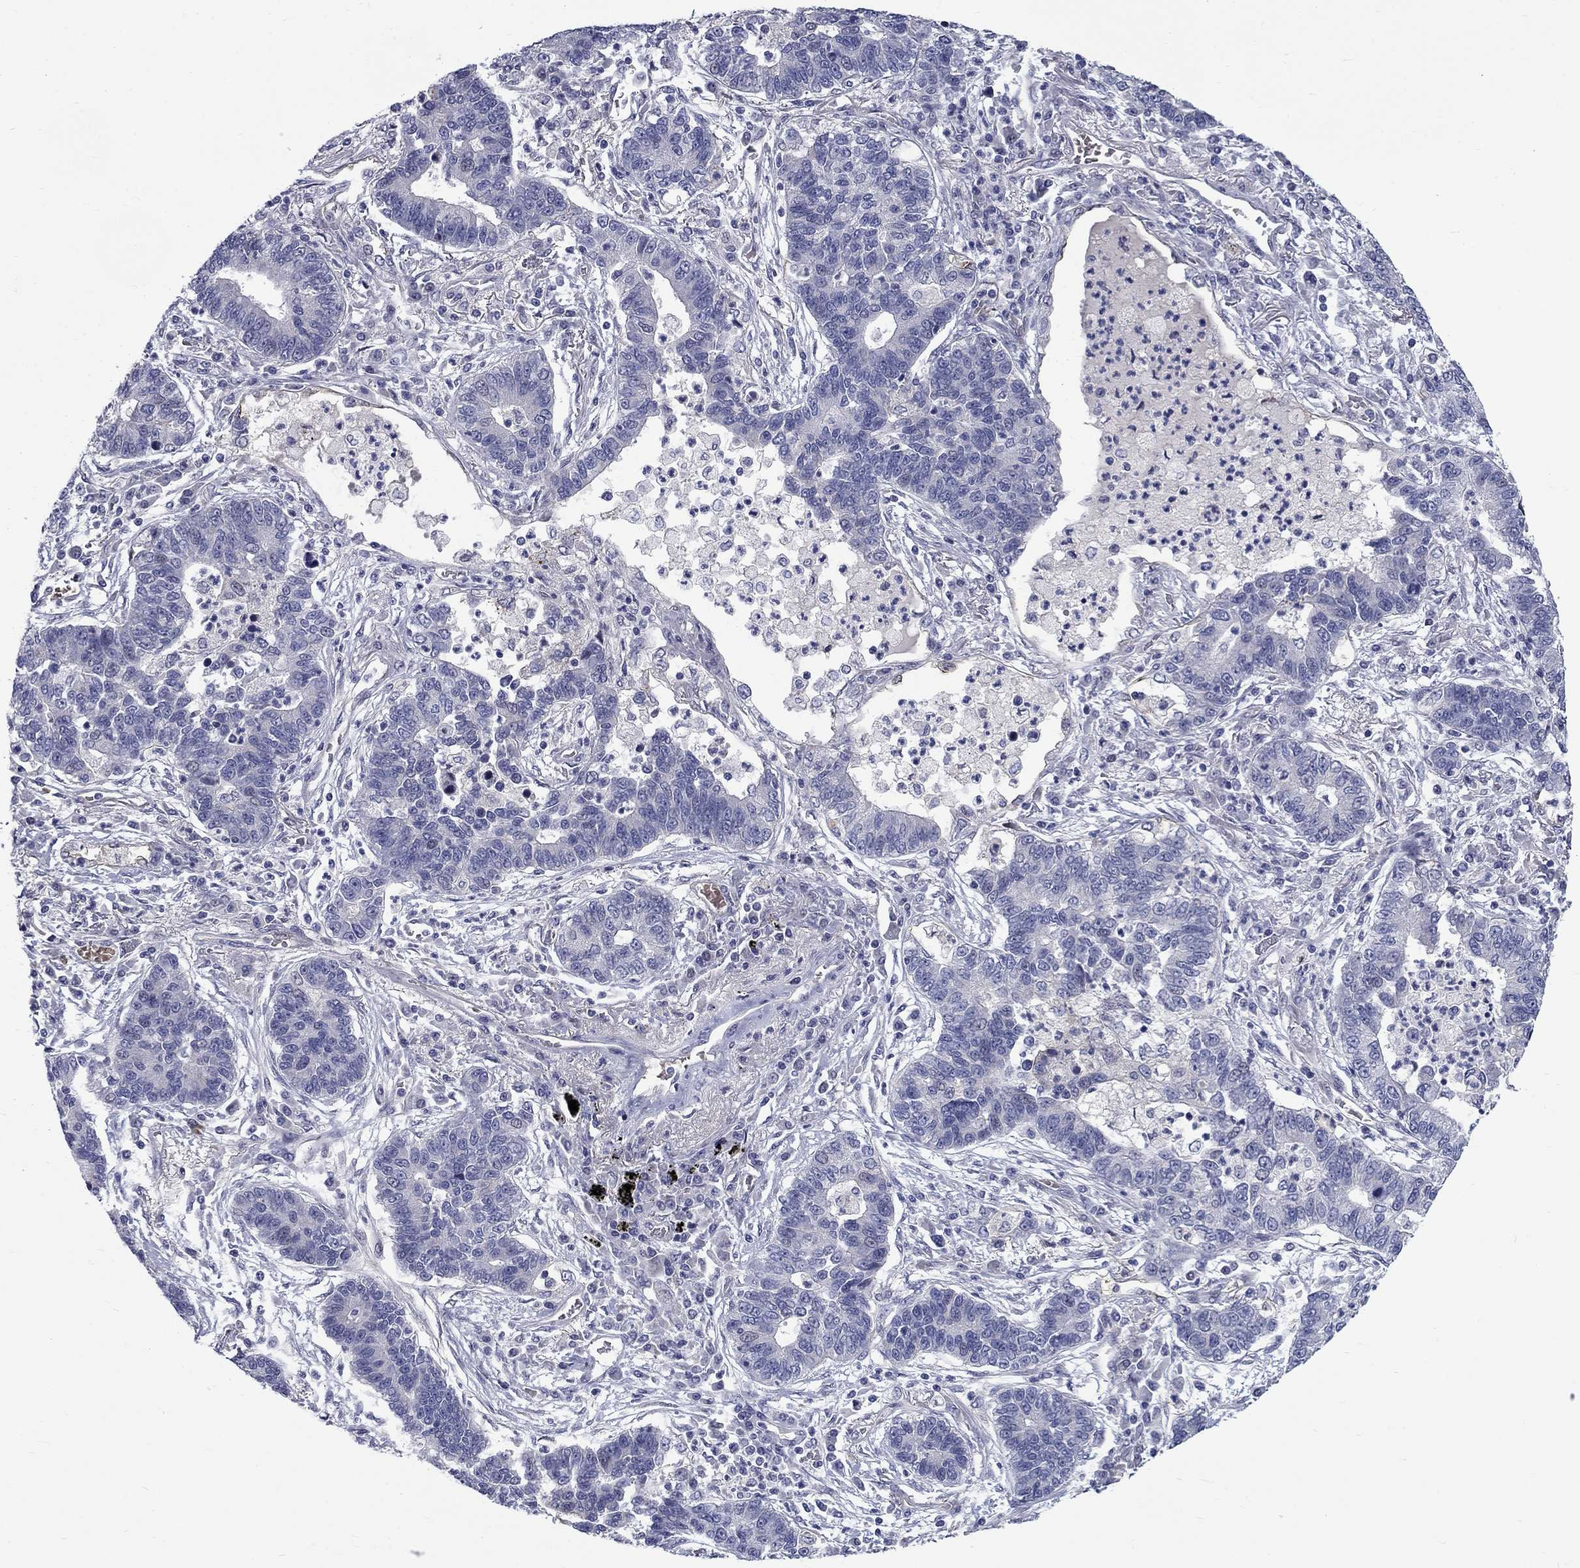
{"staining": {"intensity": "negative", "quantity": "none", "location": "none"}, "tissue": "lung cancer", "cell_type": "Tumor cells", "image_type": "cancer", "snomed": [{"axis": "morphology", "description": "Adenocarcinoma, NOS"}, {"axis": "topography", "description": "Lung"}], "caption": "High magnification brightfield microscopy of lung cancer (adenocarcinoma) stained with DAB (3,3'-diaminobenzidine) (brown) and counterstained with hematoxylin (blue): tumor cells show no significant expression.", "gene": "SLC1A1", "patient": {"sex": "female", "age": 57}}